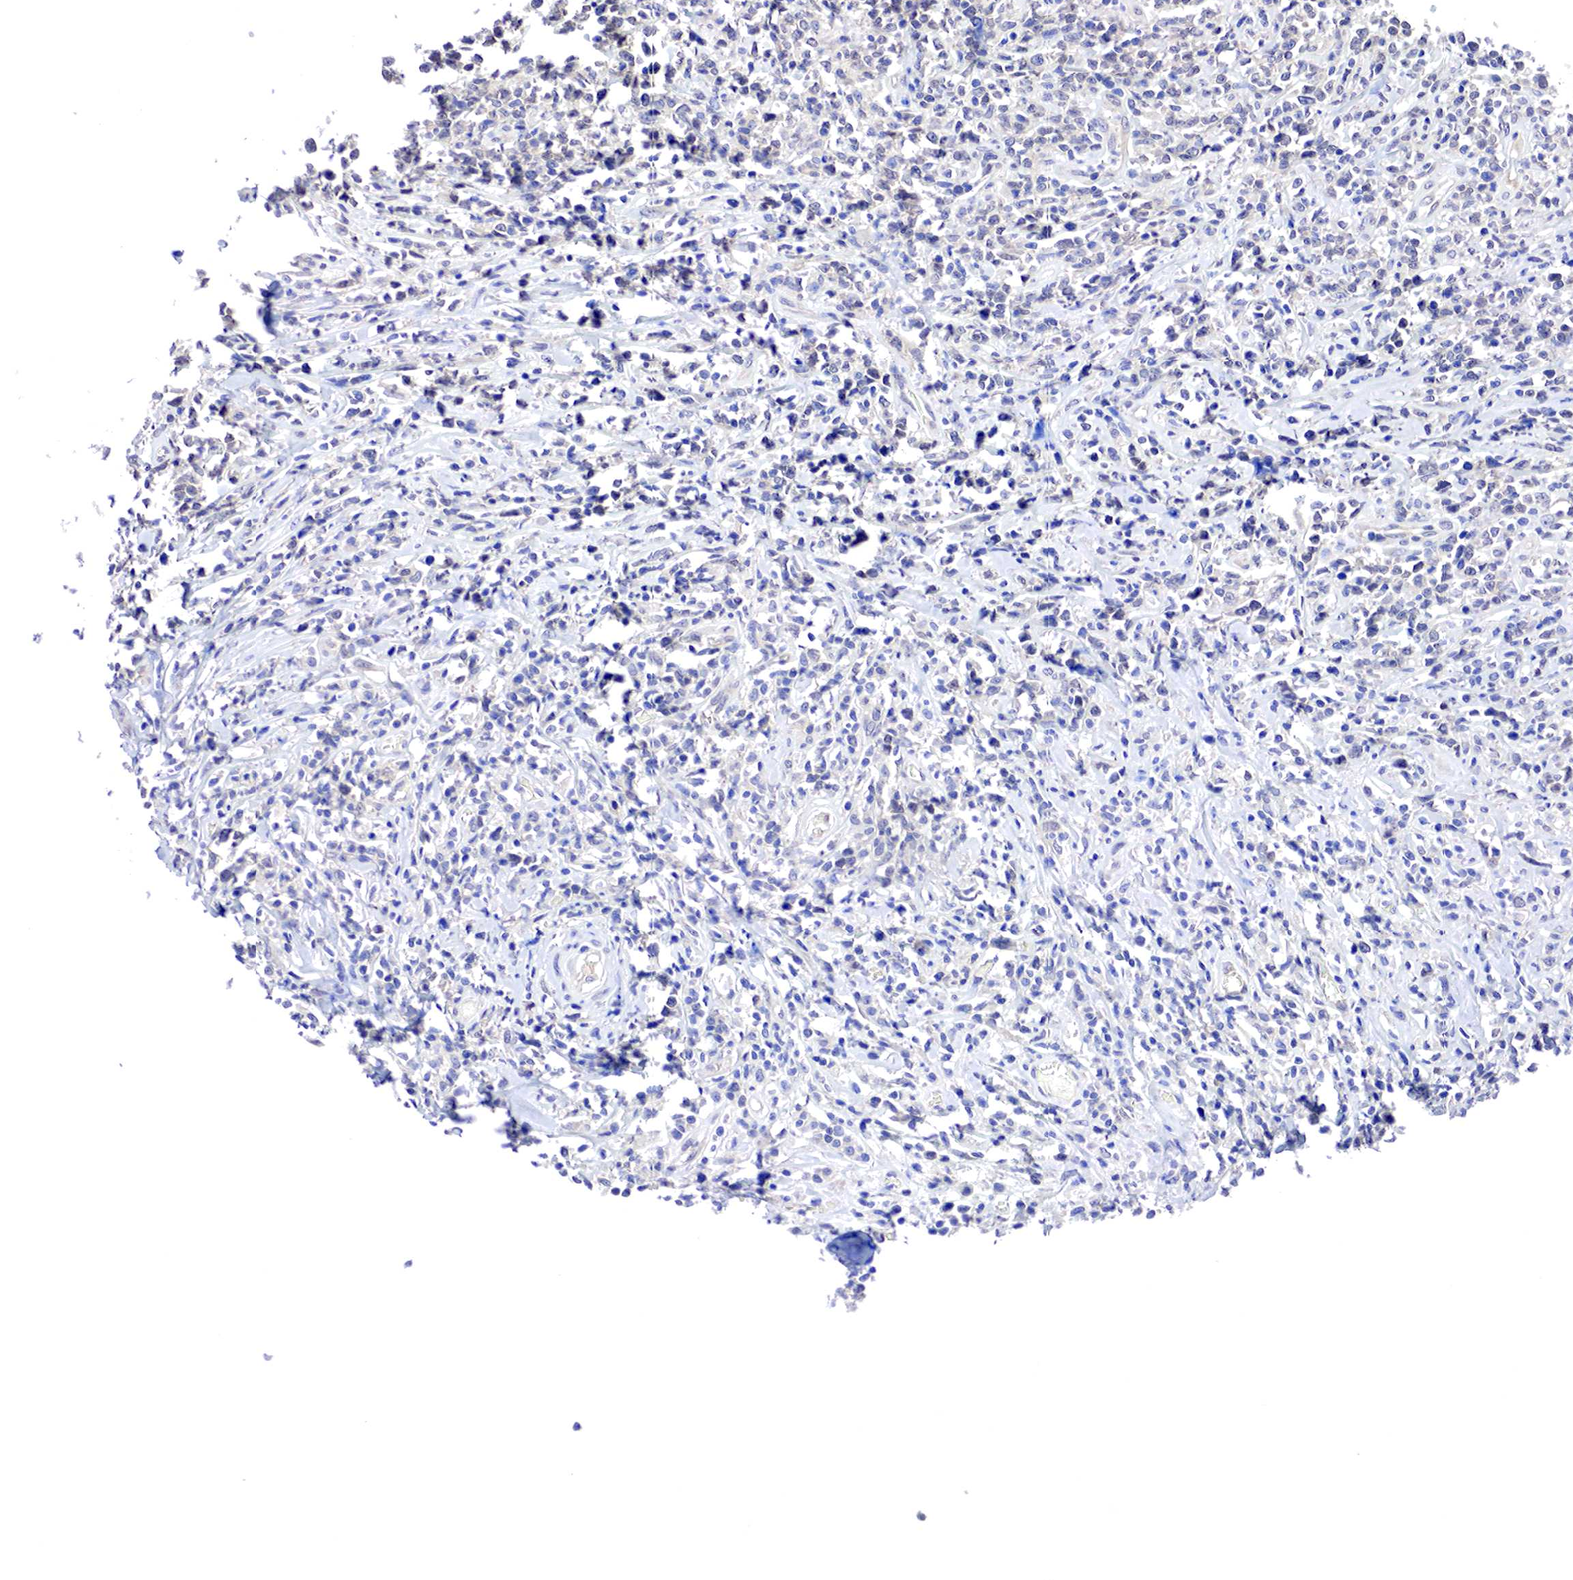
{"staining": {"intensity": "negative", "quantity": "none", "location": "none"}, "tissue": "lymphoma", "cell_type": "Tumor cells", "image_type": "cancer", "snomed": [{"axis": "morphology", "description": "Malignant lymphoma, non-Hodgkin's type, High grade"}, {"axis": "topography", "description": "Colon"}], "caption": "The micrograph demonstrates no significant expression in tumor cells of lymphoma.", "gene": "PABIR2", "patient": {"sex": "male", "age": 82}}